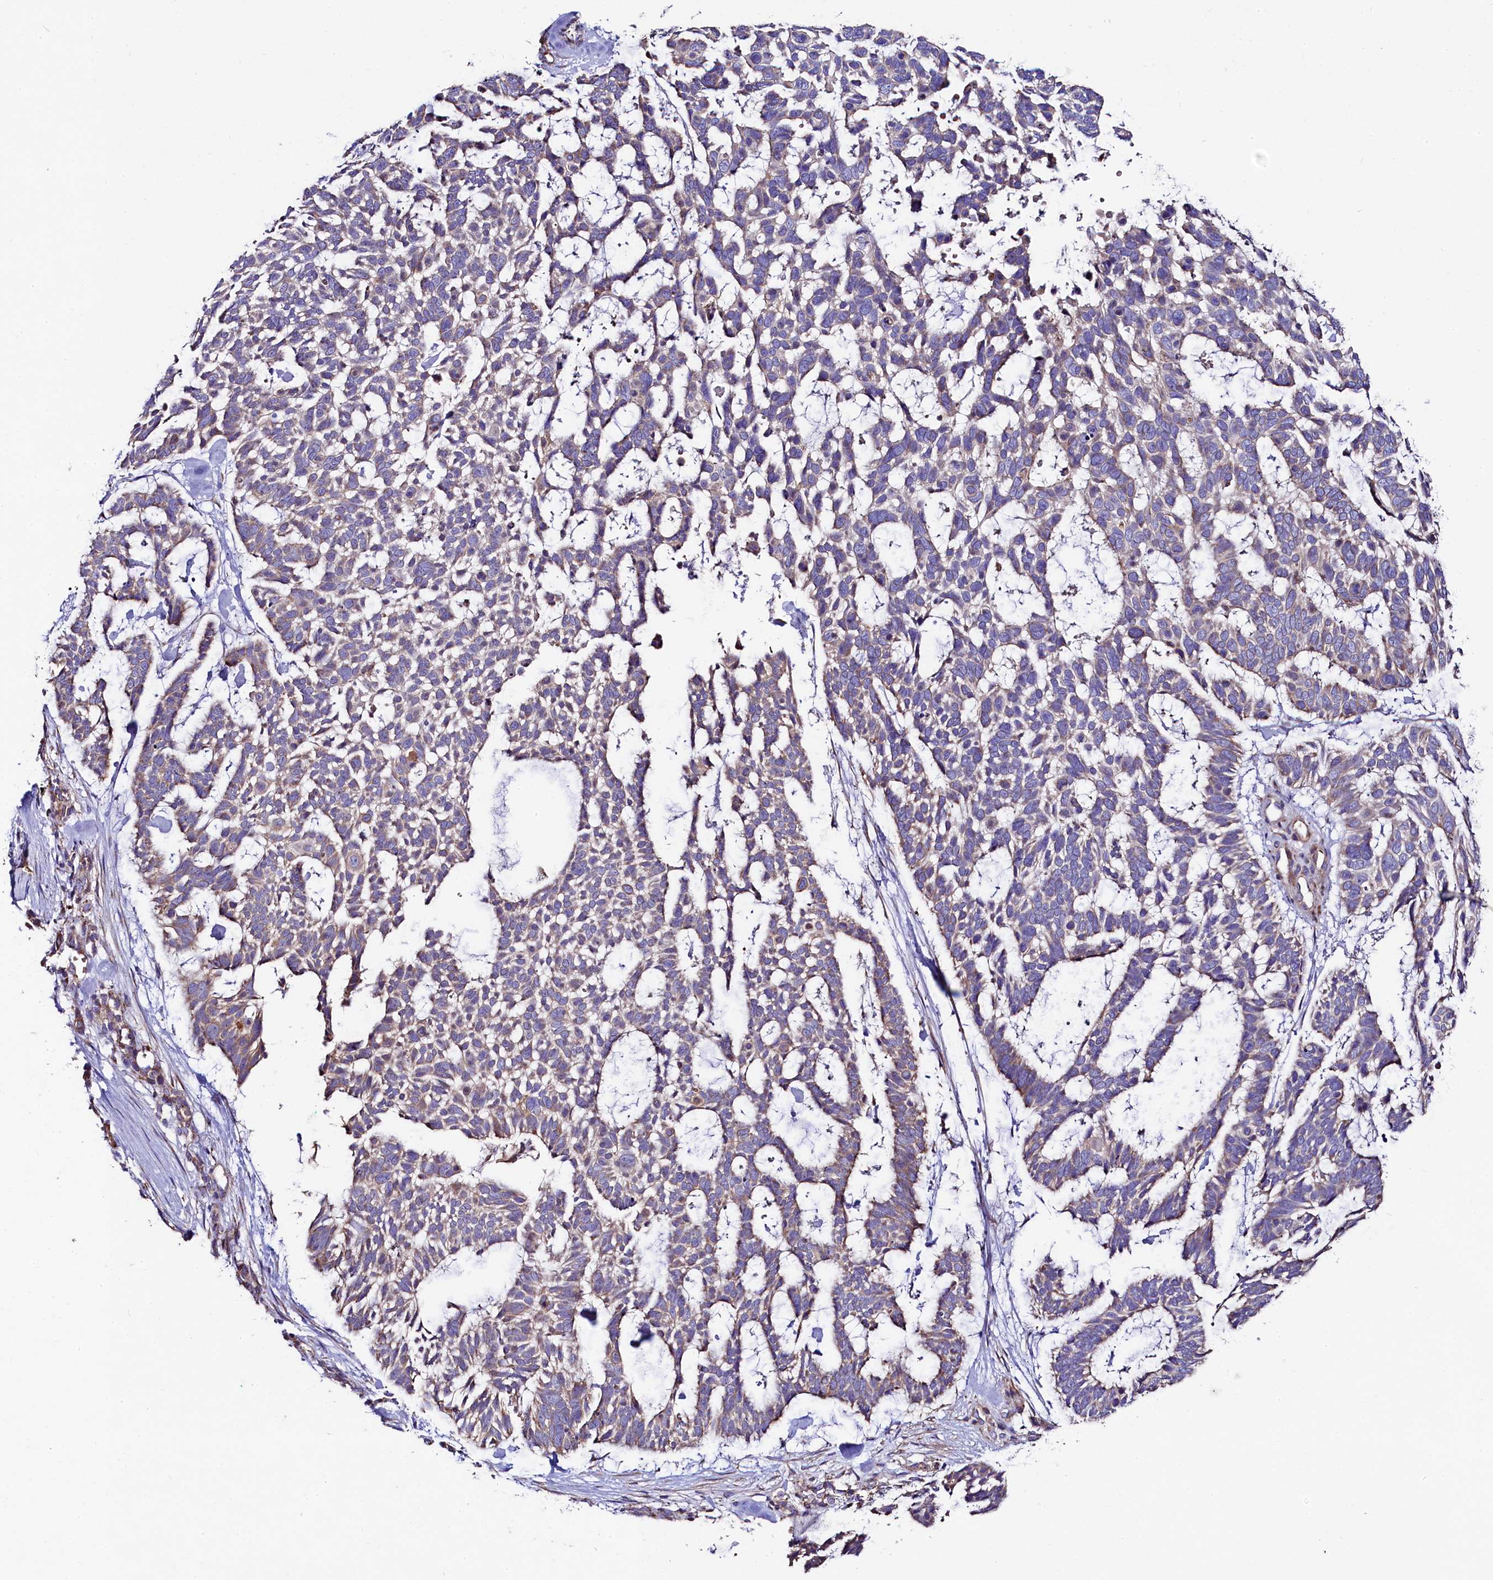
{"staining": {"intensity": "weak", "quantity": "<25%", "location": "cytoplasmic/membranous"}, "tissue": "skin cancer", "cell_type": "Tumor cells", "image_type": "cancer", "snomed": [{"axis": "morphology", "description": "Basal cell carcinoma"}, {"axis": "topography", "description": "Skin"}], "caption": "Skin cancer was stained to show a protein in brown. There is no significant staining in tumor cells.", "gene": "CLYBL", "patient": {"sex": "male", "age": 88}}